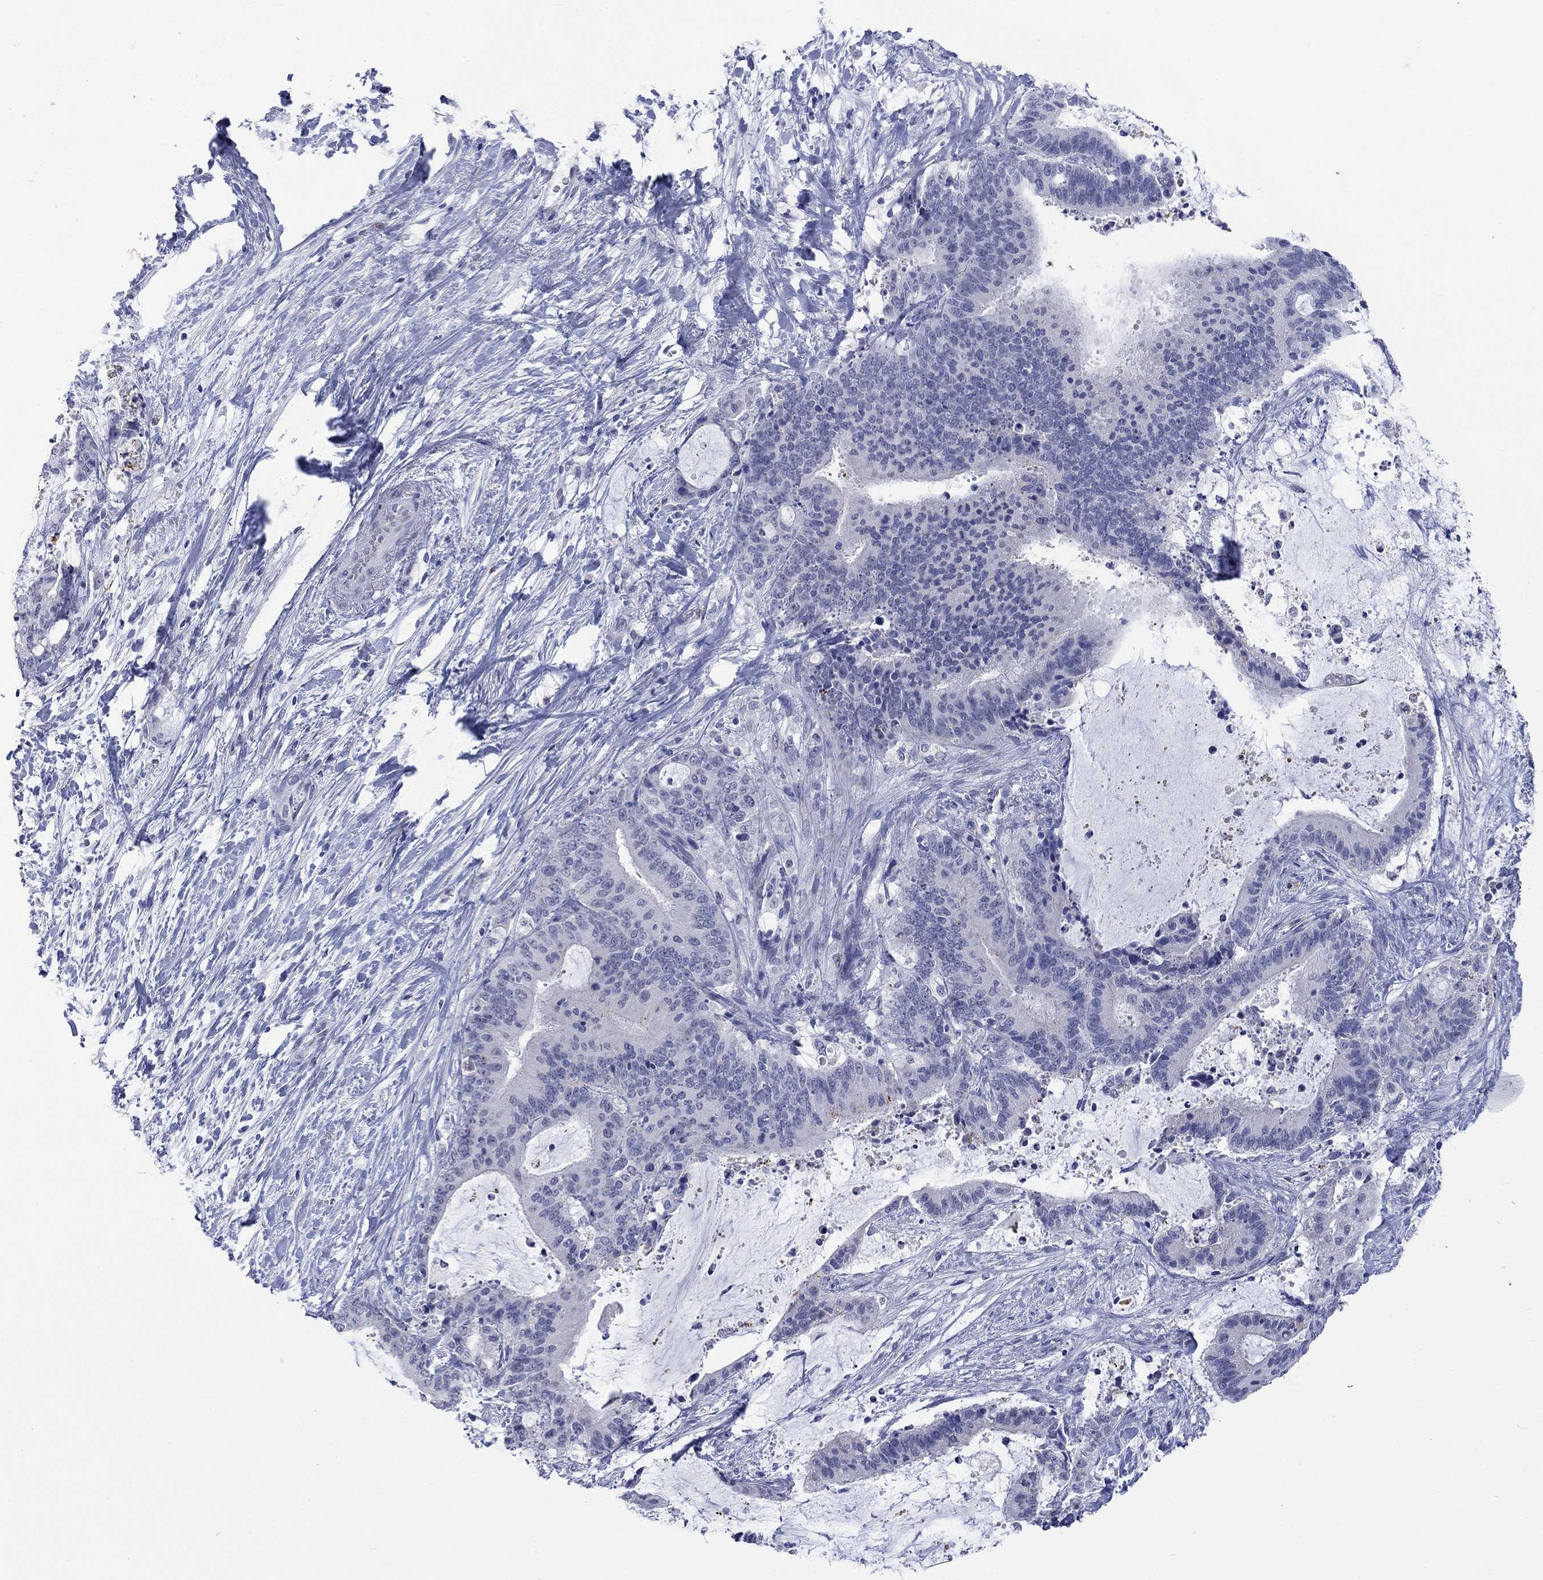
{"staining": {"intensity": "negative", "quantity": "none", "location": "none"}, "tissue": "liver cancer", "cell_type": "Tumor cells", "image_type": "cancer", "snomed": [{"axis": "morphology", "description": "Cholangiocarcinoma"}, {"axis": "topography", "description": "Liver"}], "caption": "Immunohistochemistry (IHC) micrograph of neoplastic tissue: human liver cancer stained with DAB (3,3'-diaminobenzidine) shows no significant protein staining in tumor cells.", "gene": "ECEL1", "patient": {"sex": "female", "age": 73}}